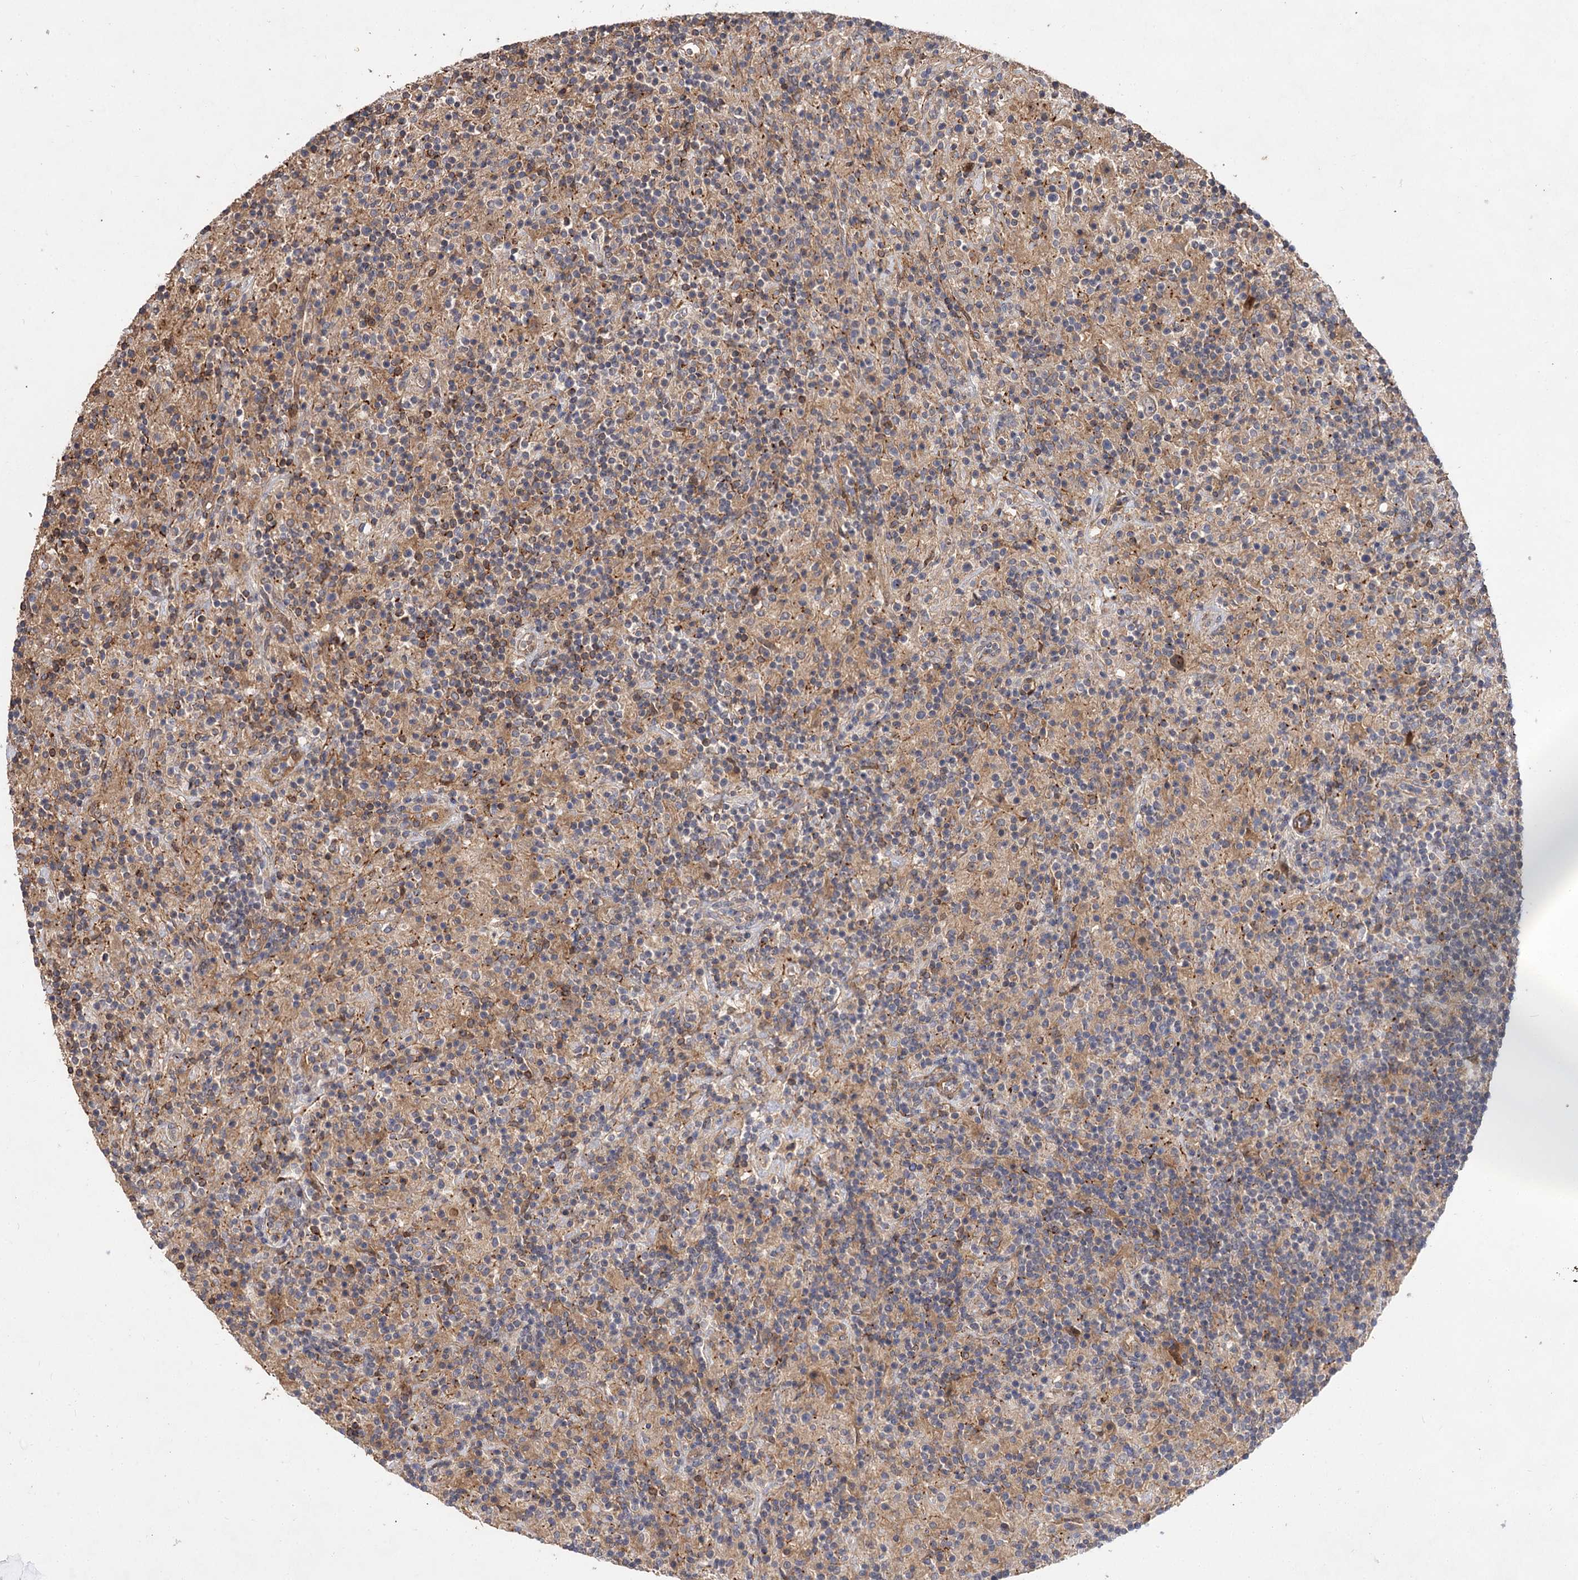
{"staining": {"intensity": "weak", "quantity": "25%-75%", "location": "cytoplasmic/membranous"}, "tissue": "lymphoma", "cell_type": "Tumor cells", "image_type": "cancer", "snomed": [{"axis": "morphology", "description": "Hodgkin's disease, NOS"}, {"axis": "topography", "description": "Lymph node"}], "caption": "Human Hodgkin's disease stained with a protein marker displays weak staining in tumor cells.", "gene": "FBXW8", "patient": {"sex": "male", "age": 70}}